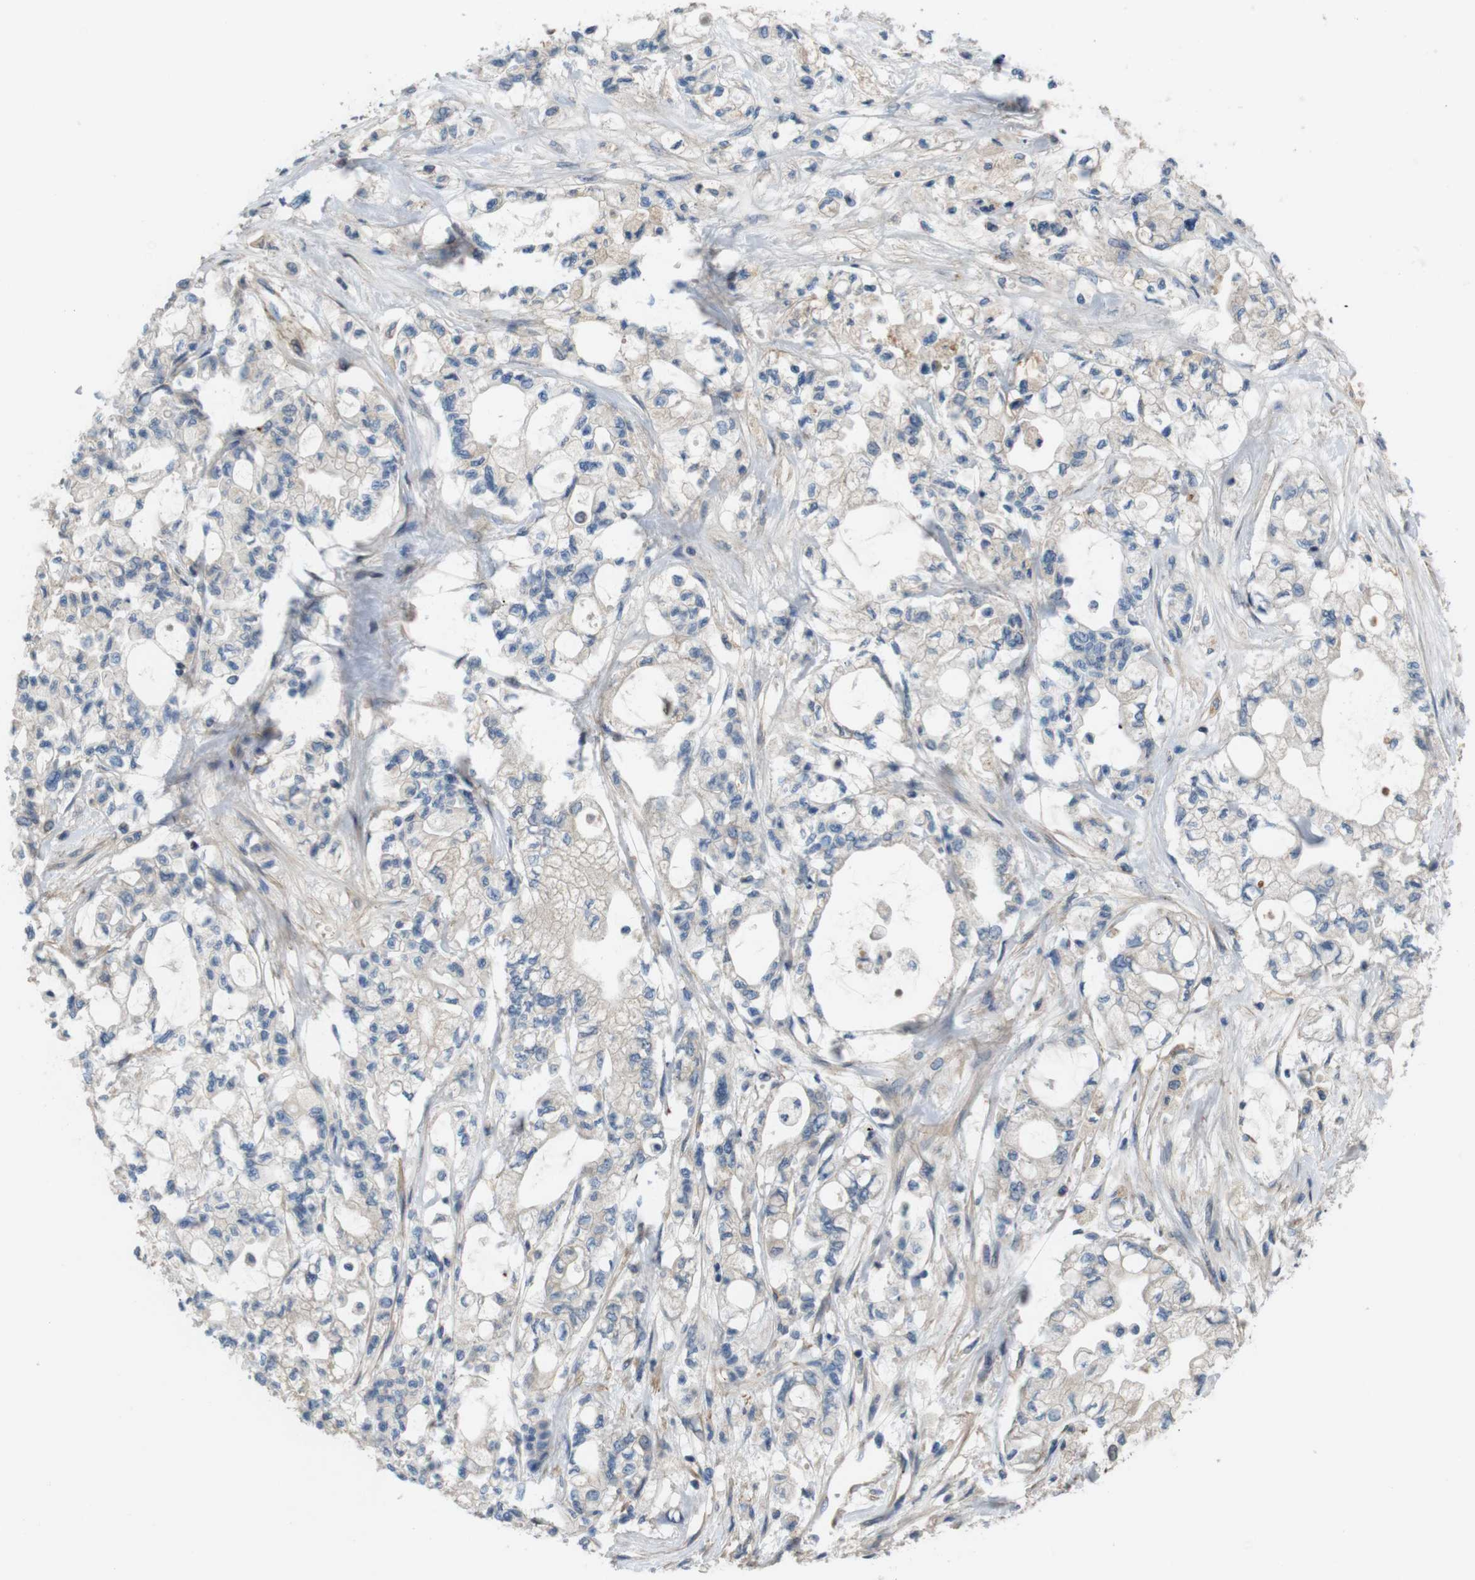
{"staining": {"intensity": "negative", "quantity": "none", "location": "none"}, "tissue": "pancreatic cancer", "cell_type": "Tumor cells", "image_type": "cancer", "snomed": [{"axis": "morphology", "description": "Adenocarcinoma, NOS"}, {"axis": "topography", "description": "Pancreas"}], "caption": "Immunohistochemical staining of human pancreatic cancer (adenocarcinoma) exhibits no significant positivity in tumor cells.", "gene": "BVES", "patient": {"sex": "male", "age": 79}}